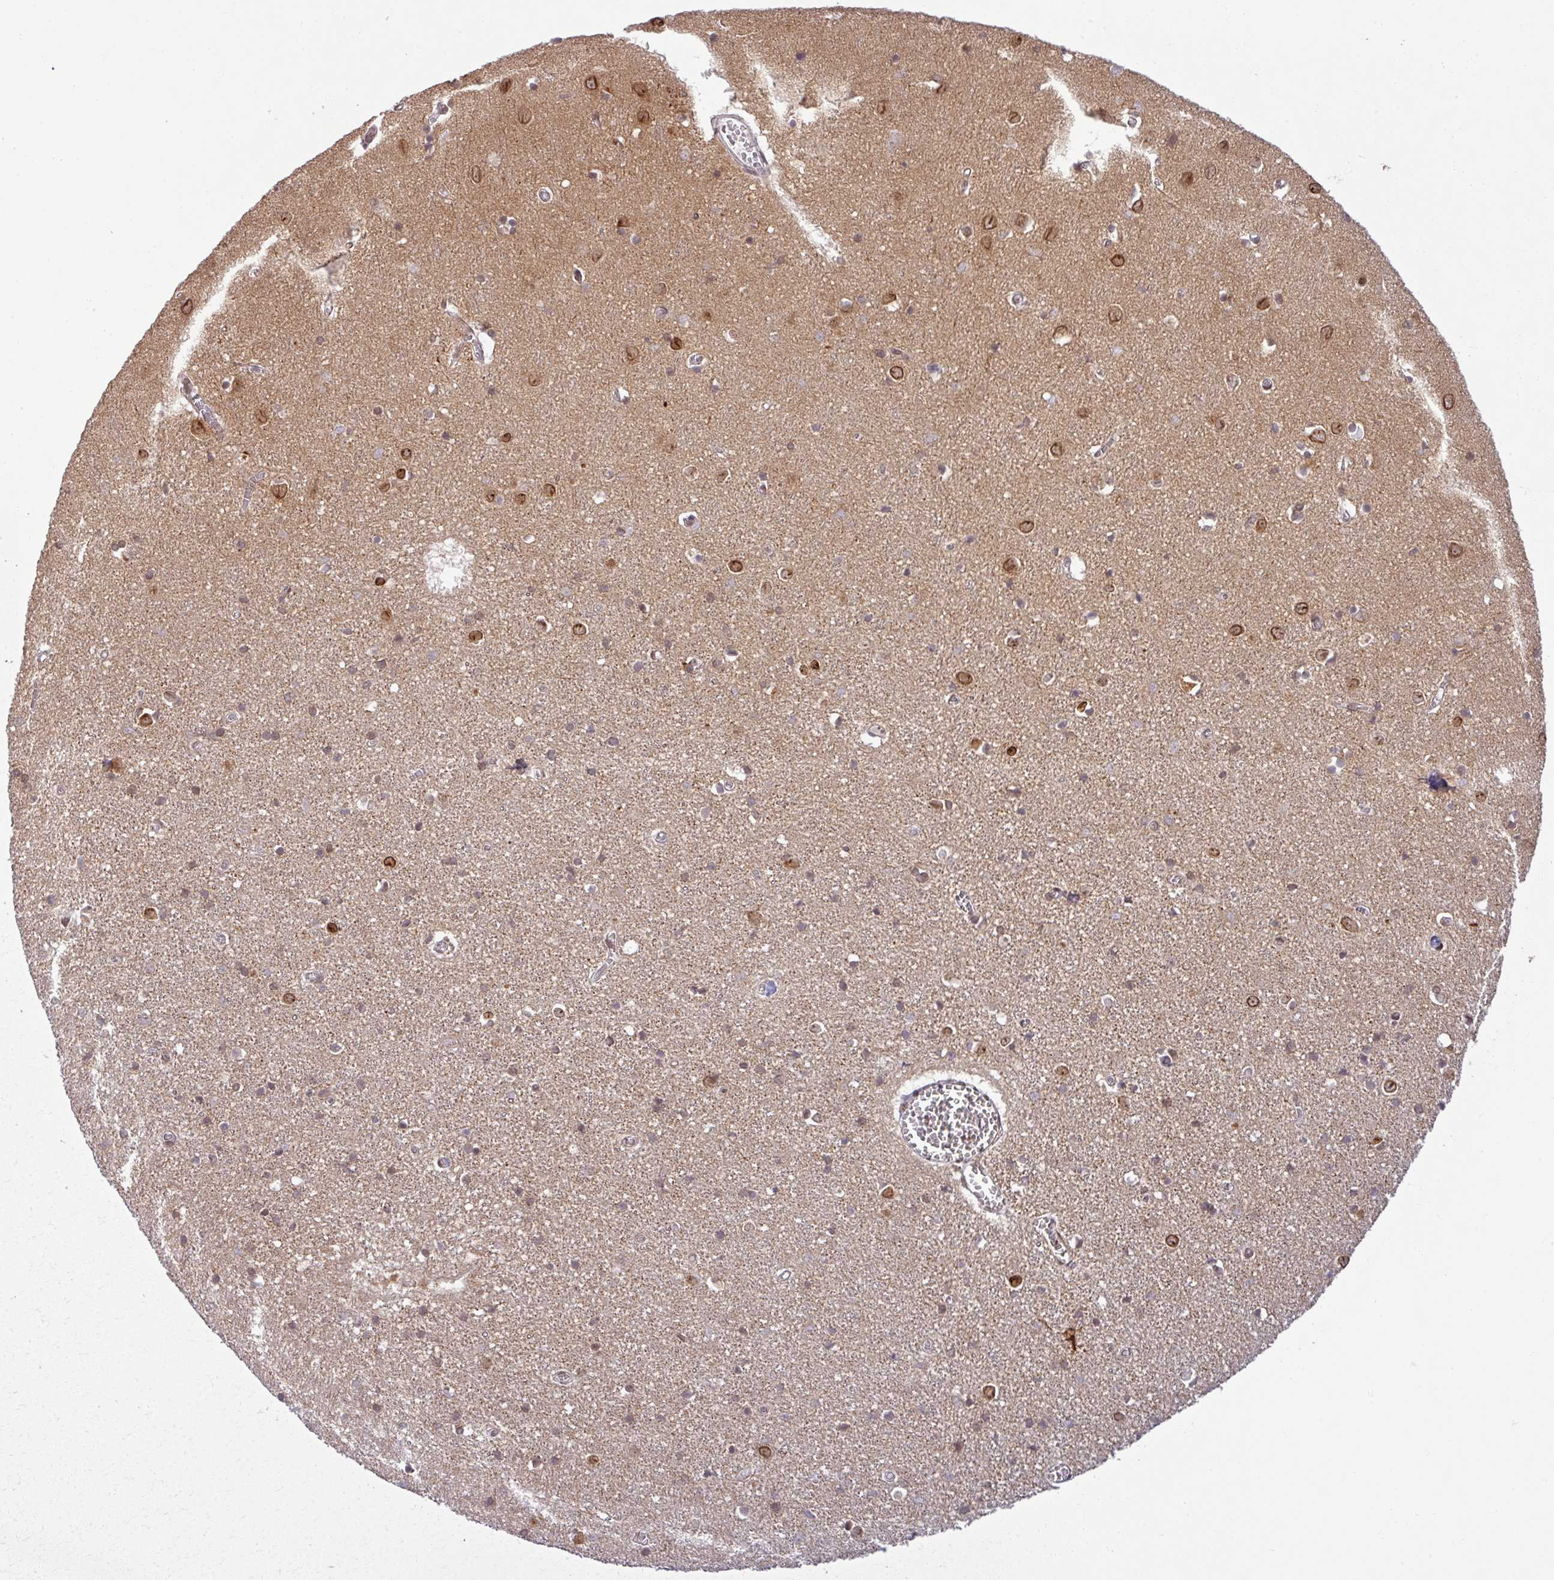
{"staining": {"intensity": "negative", "quantity": "none", "location": "none"}, "tissue": "cerebral cortex", "cell_type": "Endothelial cells", "image_type": "normal", "snomed": [{"axis": "morphology", "description": "Normal tissue, NOS"}, {"axis": "topography", "description": "Cerebral cortex"}], "caption": "DAB immunohistochemical staining of benign human cerebral cortex displays no significant staining in endothelial cells. Nuclei are stained in blue.", "gene": "PTPN20", "patient": {"sex": "female", "age": 64}}